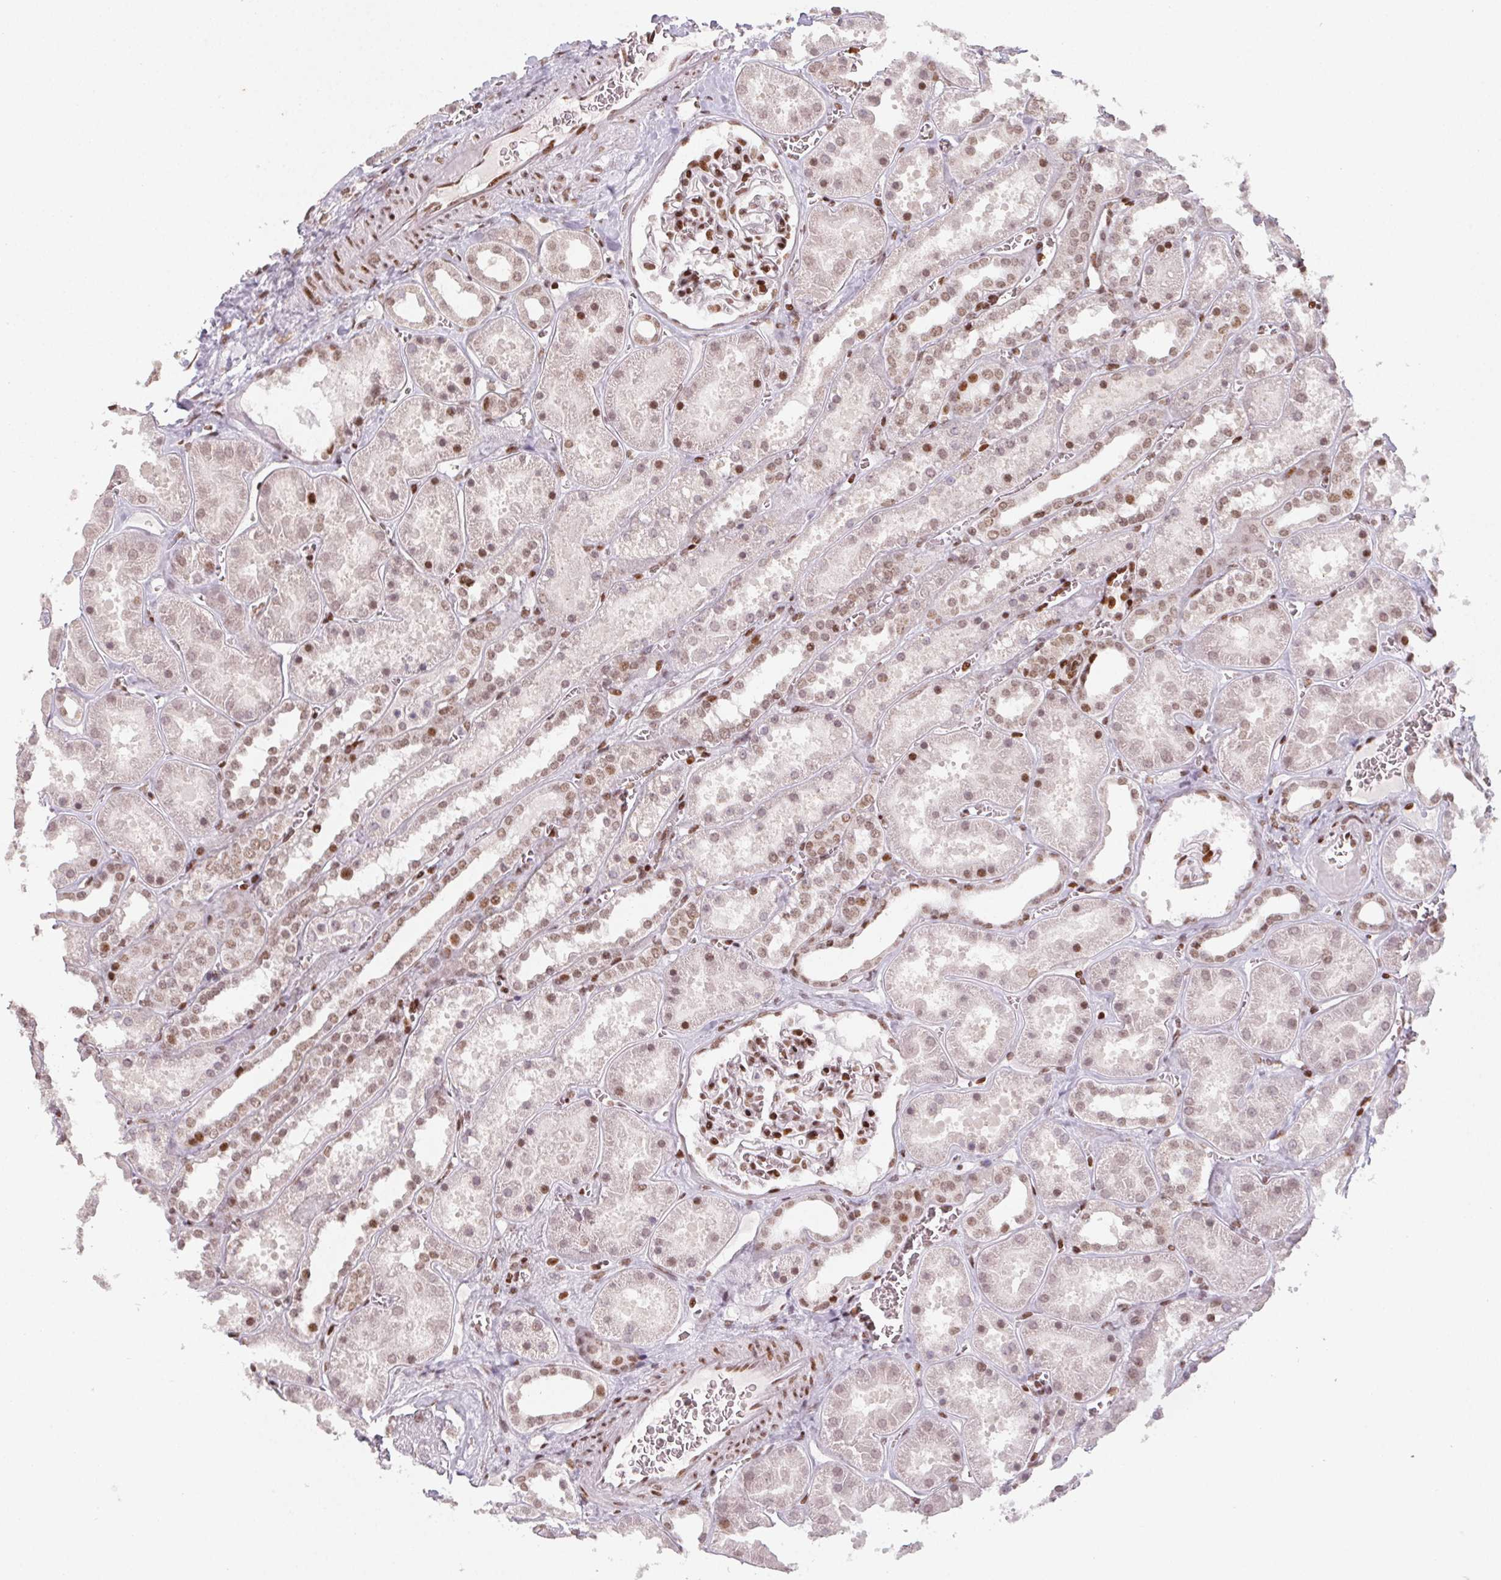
{"staining": {"intensity": "moderate", "quantity": "25%-75%", "location": "nuclear"}, "tissue": "kidney", "cell_type": "Cells in glomeruli", "image_type": "normal", "snomed": [{"axis": "morphology", "description": "Normal tissue, NOS"}, {"axis": "topography", "description": "Kidney"}], "caption": "Immunohistochemistry (IHC) (DAB (3,3'-diaminobenzidine)) staining of normal human kidney shows moderate nuclear protein staining in approximately 25%-75% of cells in glomeruli.", "gene": "KMT2A", "patient": {"sex": "female", "age": 41}}